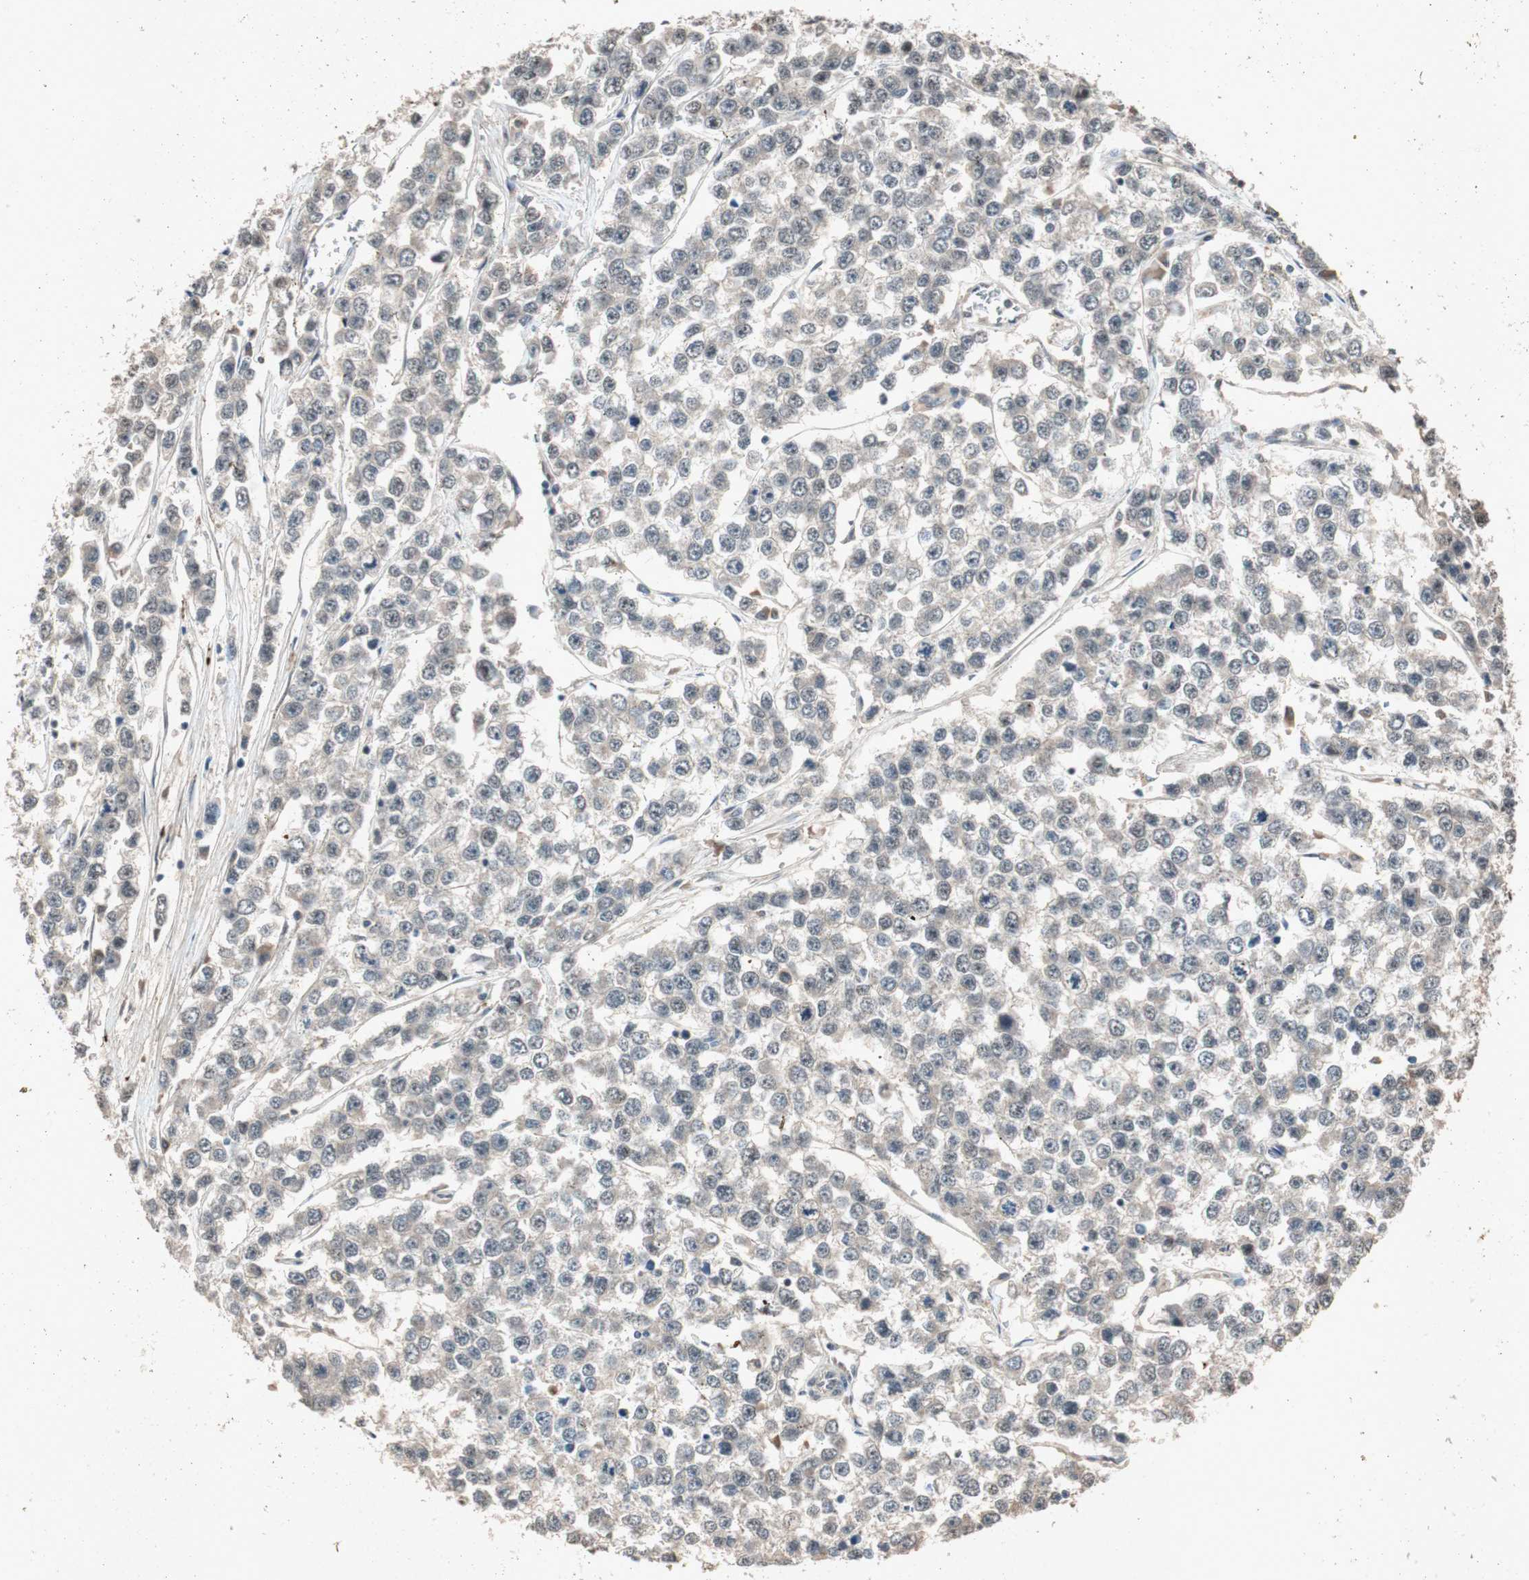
{"staining": {"intensity": "weak", "quantity": ">75%", "location": "nuclear"}, "tissue": "testis cancer", "cell_type": "Tumor cells", "image_type": "cancer", "snomed": [{"axis": "morphology", "description": "Seminoma, NOS"}, {"axis": "morphology", "description": "Carcinoma, Embryonal, NOS"}, {"axis": "topography", "description": "Testis"}], "caption": "Immunohistochemistry (IHC) staining of testis cancer (seminoma), which demonstrates low levels of weak nuclear expression in approximately >75% of tumor cells indicating weak nuclear protein staining. The staining was performed using DAB (3,3'-diaminobenzidine) (brown) for protein detection and nuclei were counterstained in hematoxylin (blue).", "gene": "PML", "patient": {"sex": "male", "age": 52}}